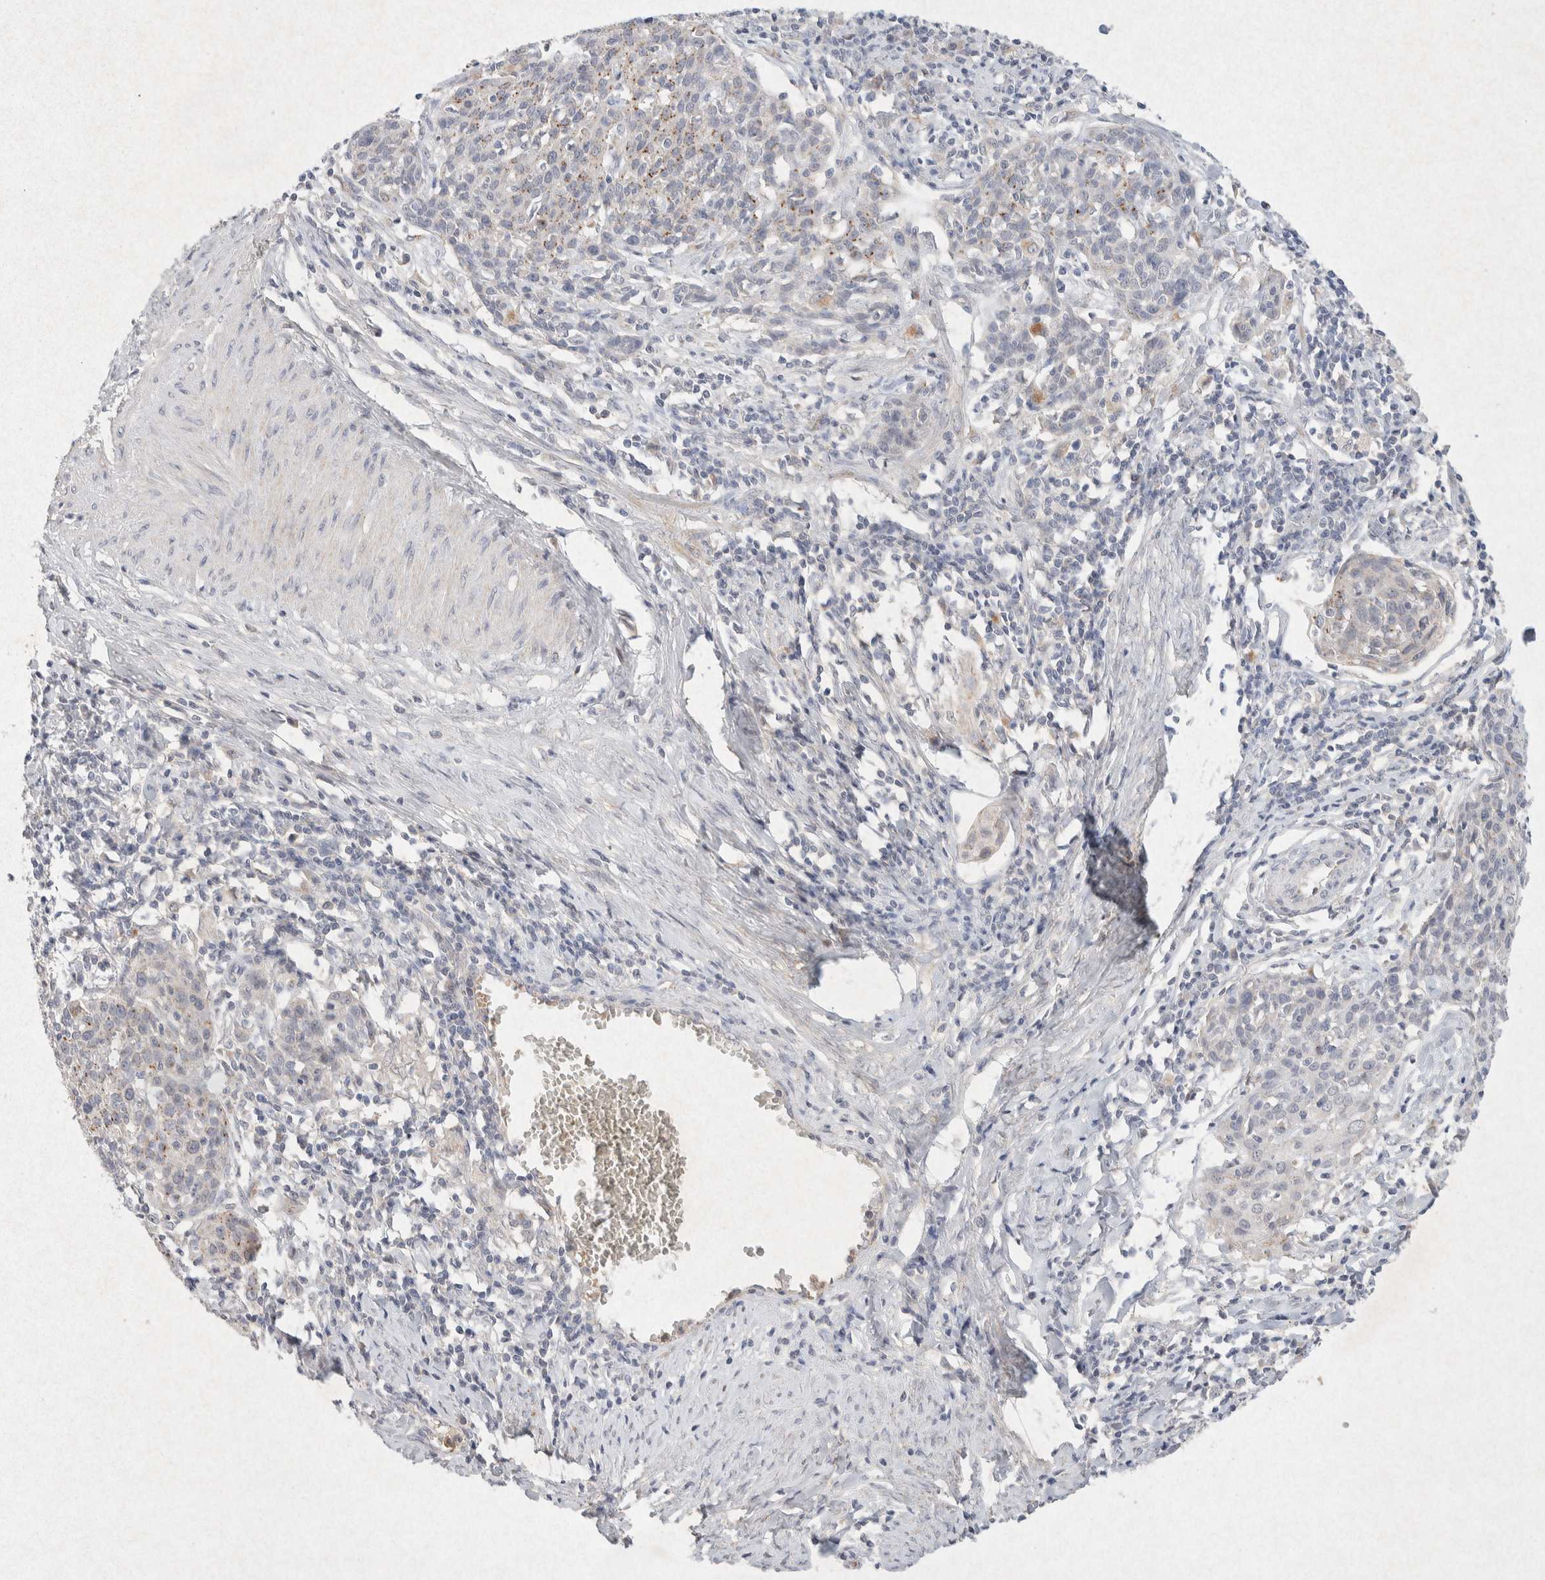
{"staining": {"intensity": "moderate", "quantity": "25%-75%", "location": "cytoplasmic/membranous"}, "tissue": "cervical cancer", "cell_type": "Tumor cells", "image_type": "cancer", "snomed": [{"axis": "morphology", "description": "Squamous cell carcinoma, NOS"}, {"axis": "topography", "description": "Cervix"}], "caption": "Cervical squamous cell carcinoma tissue displays moderate cytoplasmic/membranous expression in approximately 25%-75% of tumor cells", "gene": "GNAI1", "patient": {"sex": "female", "age": 38}}